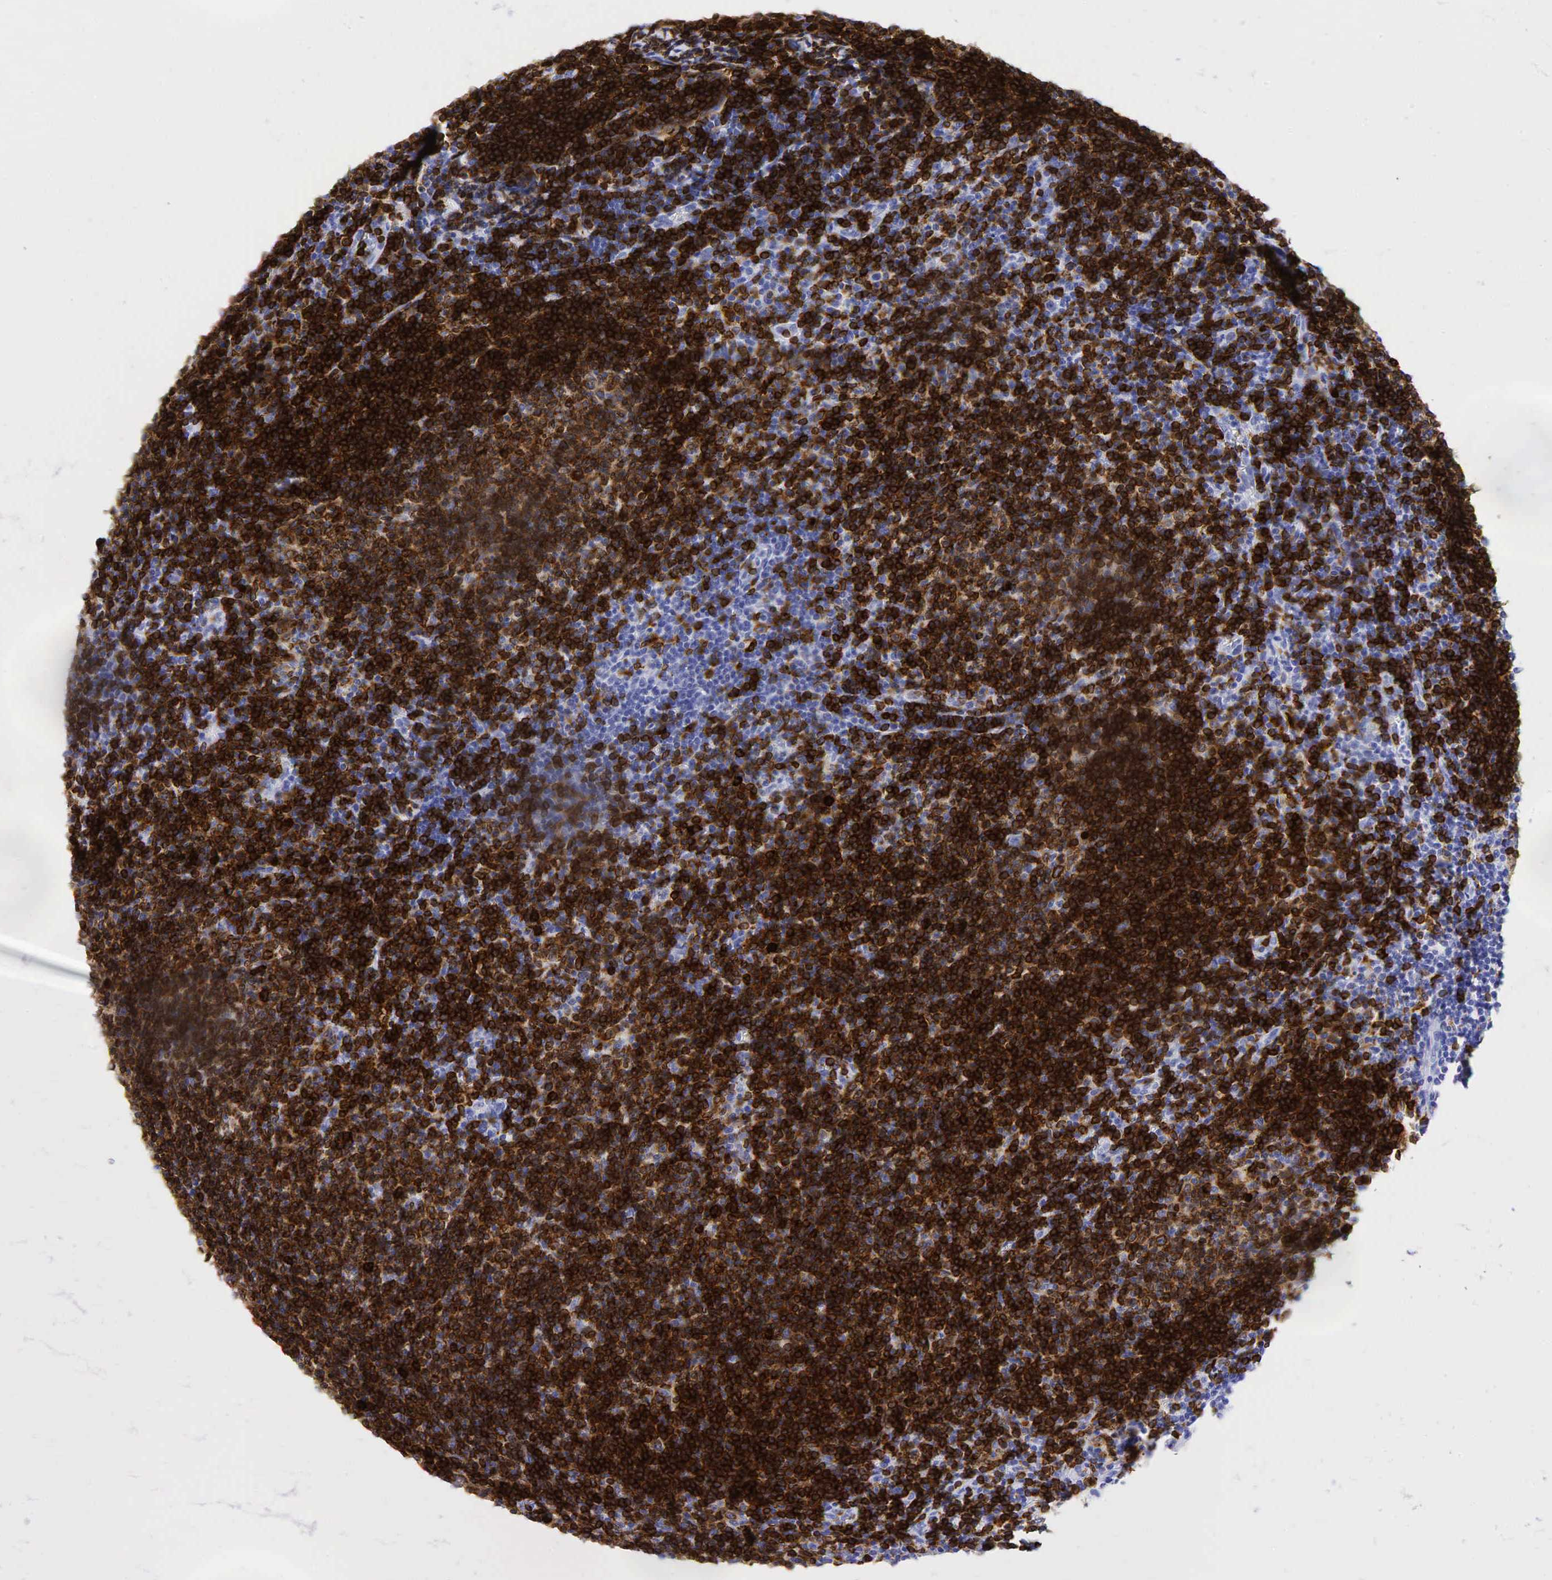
{"staining": {"intensity": "strong", "quantity": ">75%", "location": "cytoplasmic/membranous"}, "tissue": "lymphoma", "cell_type": "Tumor cells", "image_type": "cancer", "snomed": [{"axis": "morphology", "description": "Malignant lymphoma, non-Hodgkin's type, Low grade"}, {"axis": "topography", "description": "Lymph node"}], "caption": "The image displays immunohistochemical staining of malignant lymphoma, non-Hodgkin's type (low-grade). There is strong cytoplasmic/membranous positivity is appreciated in about >75% of tumor cells.", "gene": "CD79A", "patient": {"sex": "male", "age": 49}}